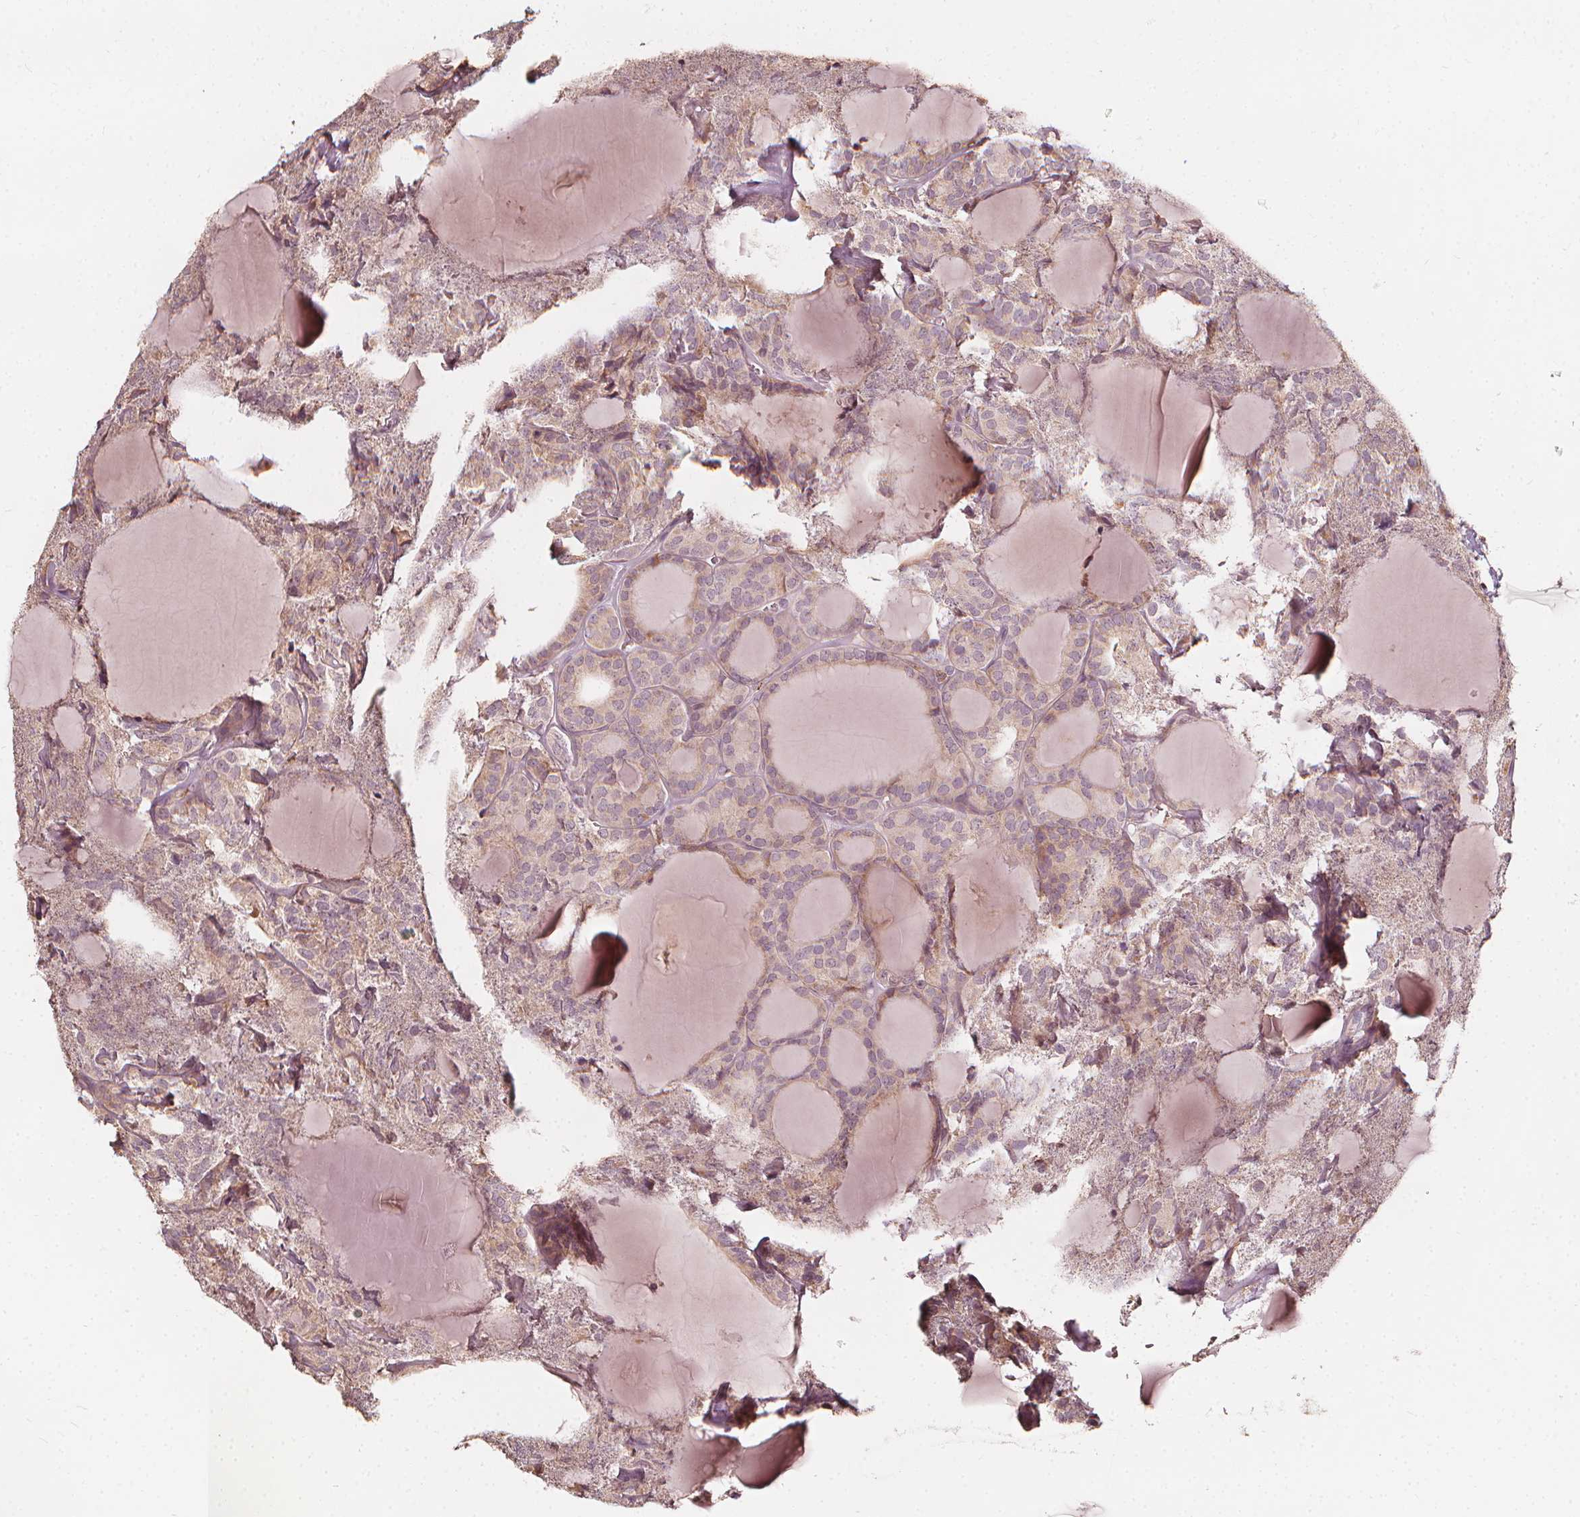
{"staining": {"intensity": "weak", "quantity": "<25%", "location": "cytoplasmic/membranous"}, "tissue": "thyroid cancer", "cell_type": "Tumor cells", "image_type": "cancer", "snomed": [{"axis": "morphology", "description": "Follicular adenoma carcinoma, NOS"}, {"axis": "topography", "description": "Thyroid gland"}], "caption": "Immunohistochemical staining of human thyroid cancer (follicular adenoma carcinoma) exhibits no significant positivity in tumor cells. (Immunohistochemistry (ihc), brightfield microscopy, high magnification).", "gene": "NPC1L1", "patient": {"sex": "male", "age": 74}}